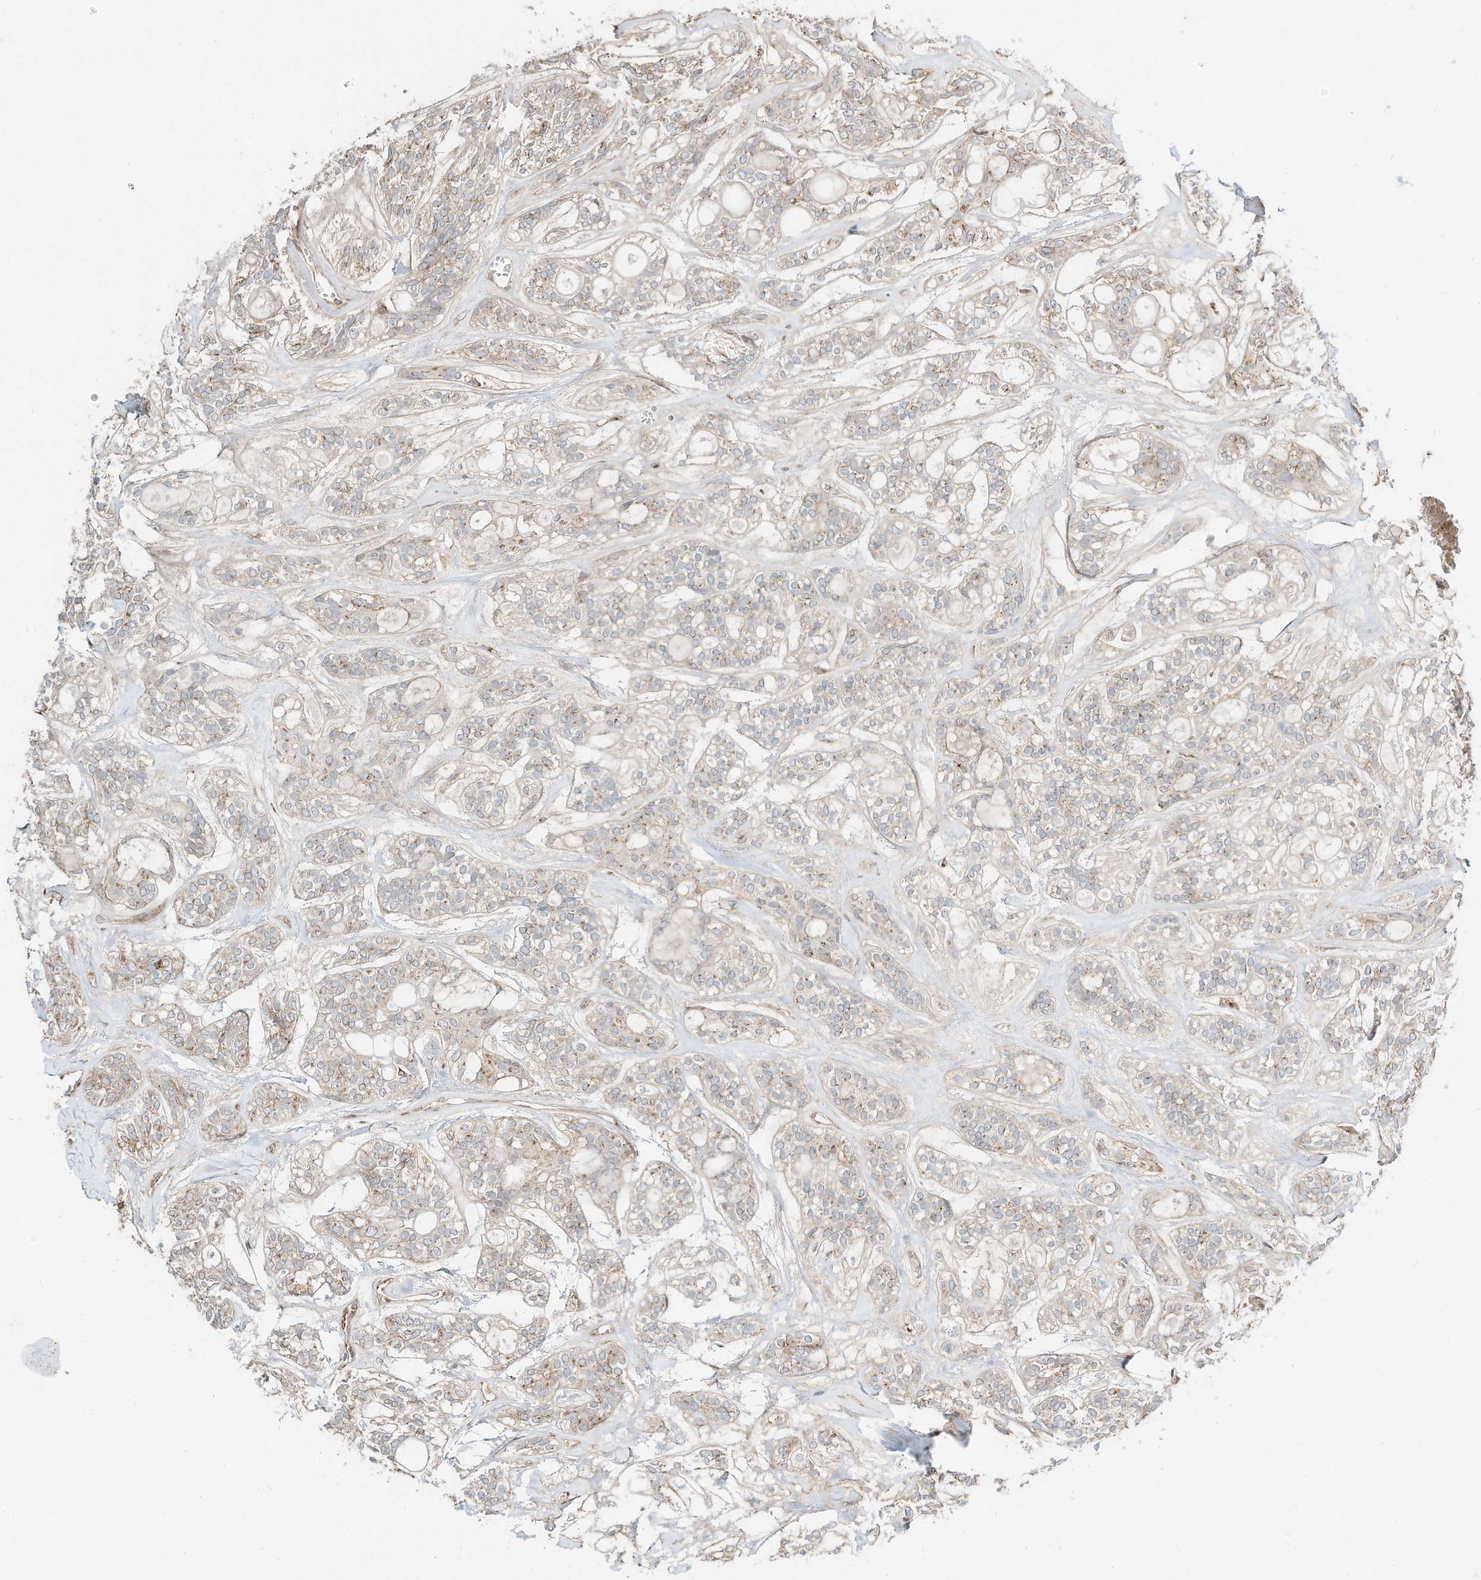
{"staining": {"intensity": "moderate", "quantity": "<25%", "location": "cytoplasmic/membranous"}, "tissue": "head and neck cancer", "cell_type": "Tumor cells", "image_type": "cancer", "snomed": [{"axis": "morphology", "description": "Adenocarcinoma, NOS"}, {"axis": "topography", "description": "Head-Neck"}], "caption": "Immunohistochemical staining of head and neck adenocarcinoma shows low levels of moderate cytoplasmic/membranous expression in approximately <25% of tumor cells.", "gene": "CUX1", "patient": {"sex": "male", "age": 66}}